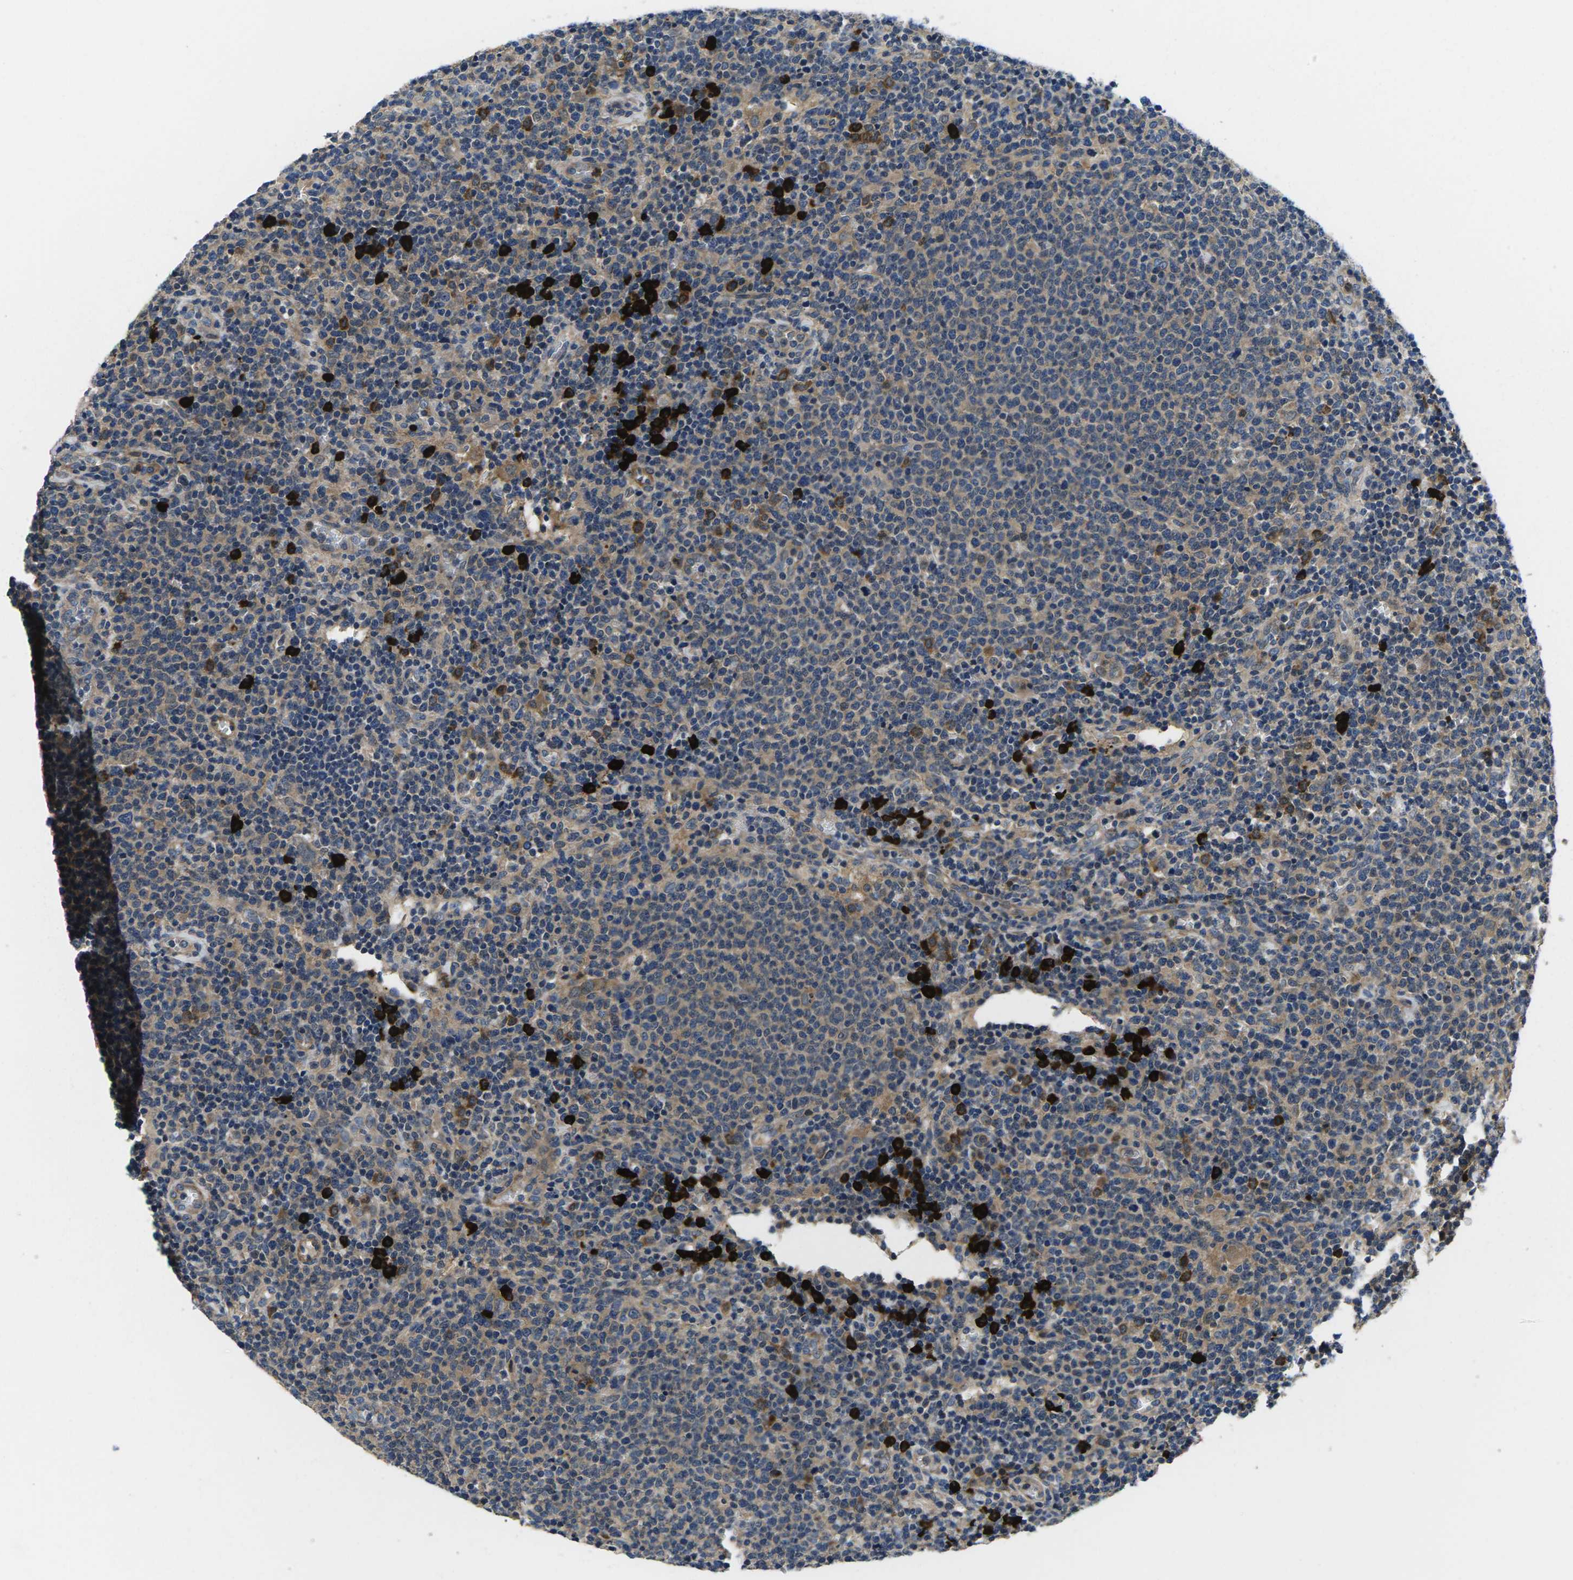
{"staining": {"intensity": "weak", "quantity": "25%-75%", "location": "cytoplasmic/membranous"}, "tissue": "lymphoma", "cell_type": "Tumor cells", "image_type": "cancer", "snomed": [{"axis": "morphology", "description": "Malignant lymphoma, non-Hodgkin's type, High grade"}, {"axis": "topography", "description": "Lymph node"}], "caption": "Weak cytoplasmic/membranous protein positivity is present in approximately 25%-75% of tumor cells in lymphoma.", "gene": "PLCE1", "patient": {"sex": "male", "age": 61}}